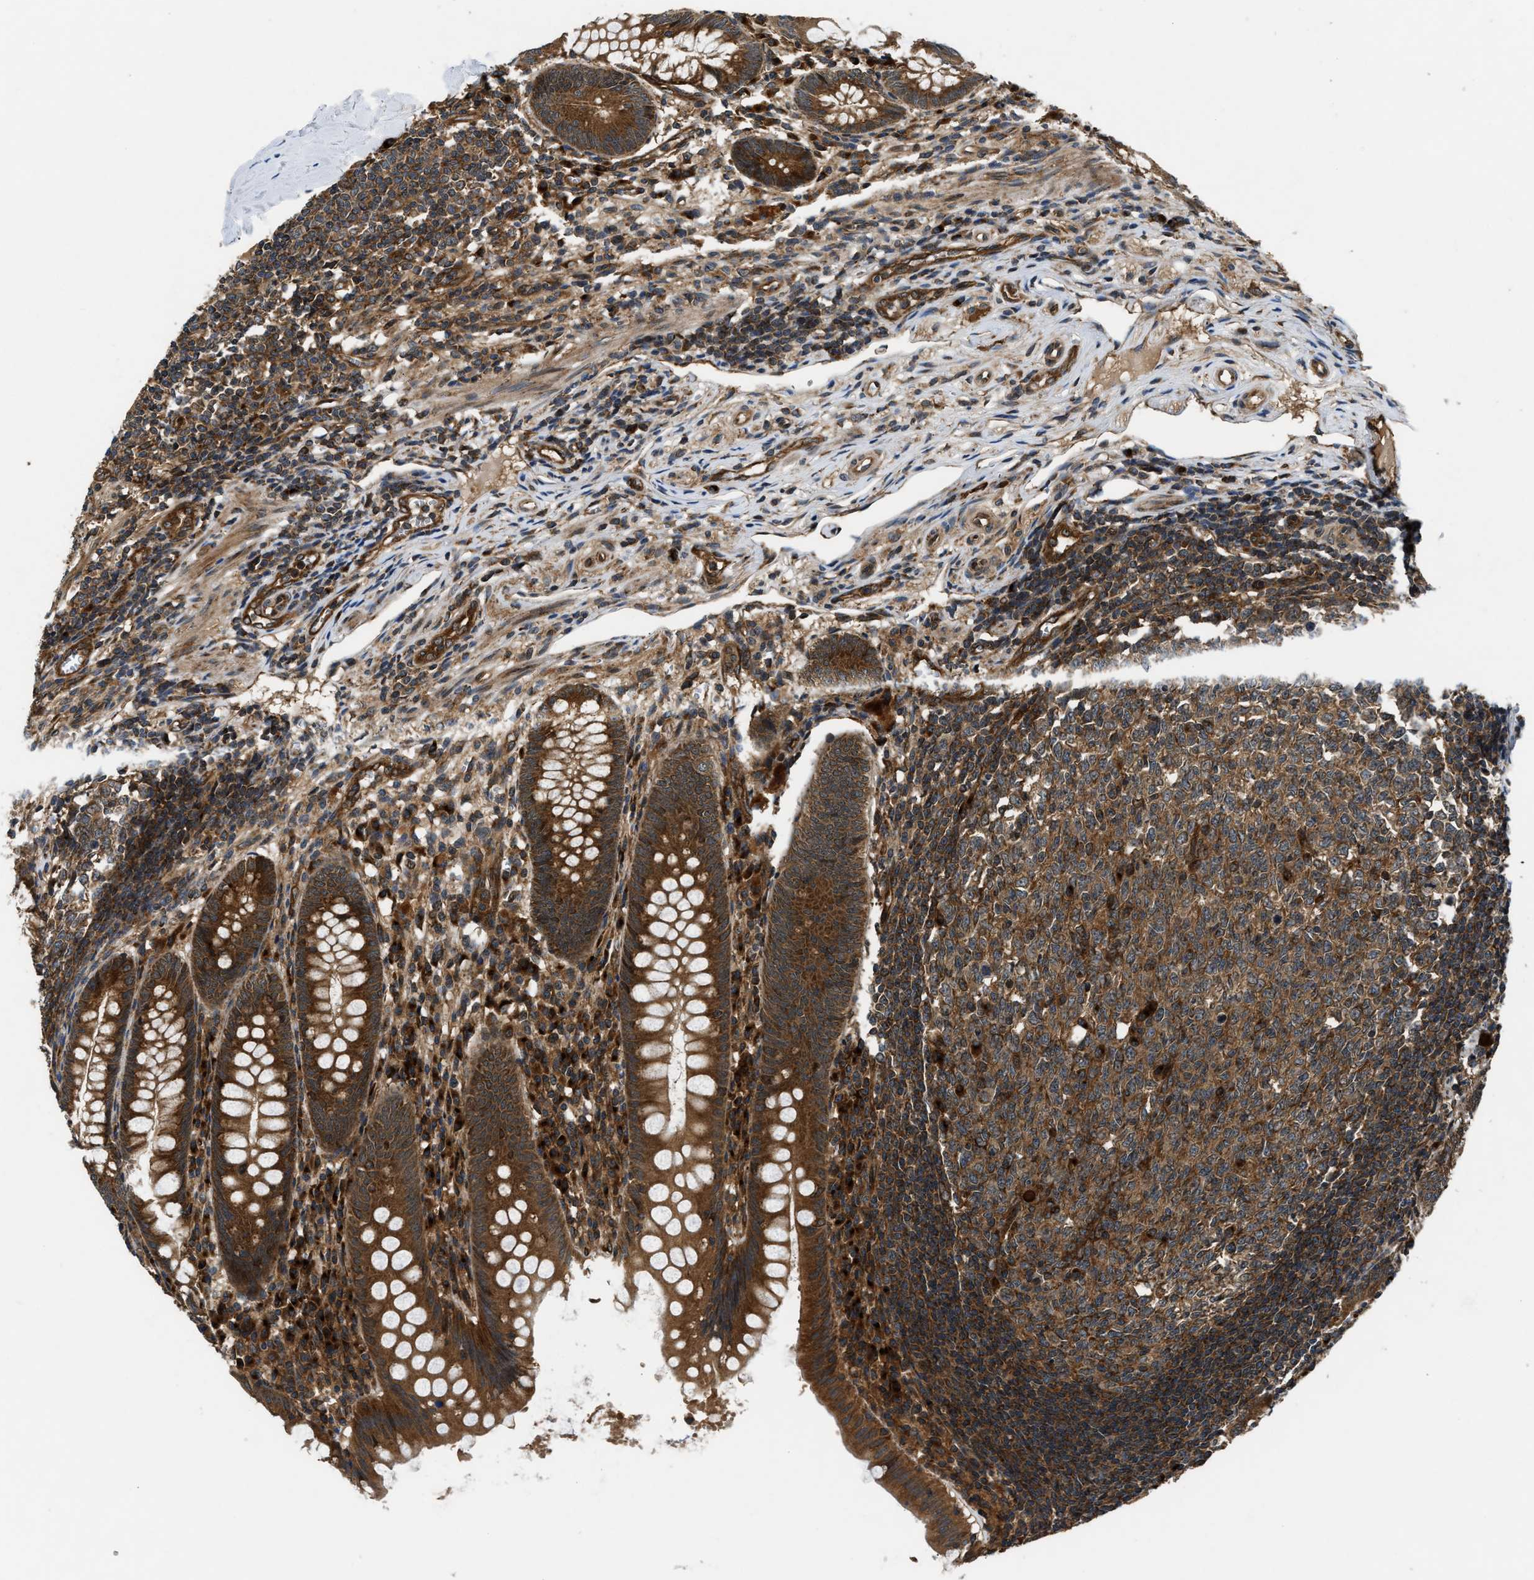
{"staining": {"intensity": "strong", "quantity": ">75%", "location": "cytoplasmic/membranous"}, "tissue": "appendix", "cell_type": "Glandular cells", "image_type": "normal", "snomed": [{"axis": "morphology", "description": "Normal tissue, NOS"}, {"axis": "topography", "description": "Appendix"}], "caption": "A histopathology image of human appendix stained for a protein displays strong cytoplasmic/membranous brown staining in glandular cells. (DAB IHC with brightfield microscopy, high magnification).", "gene": "PNPLA8", "patient": {"sex": "male", "age": 56}}